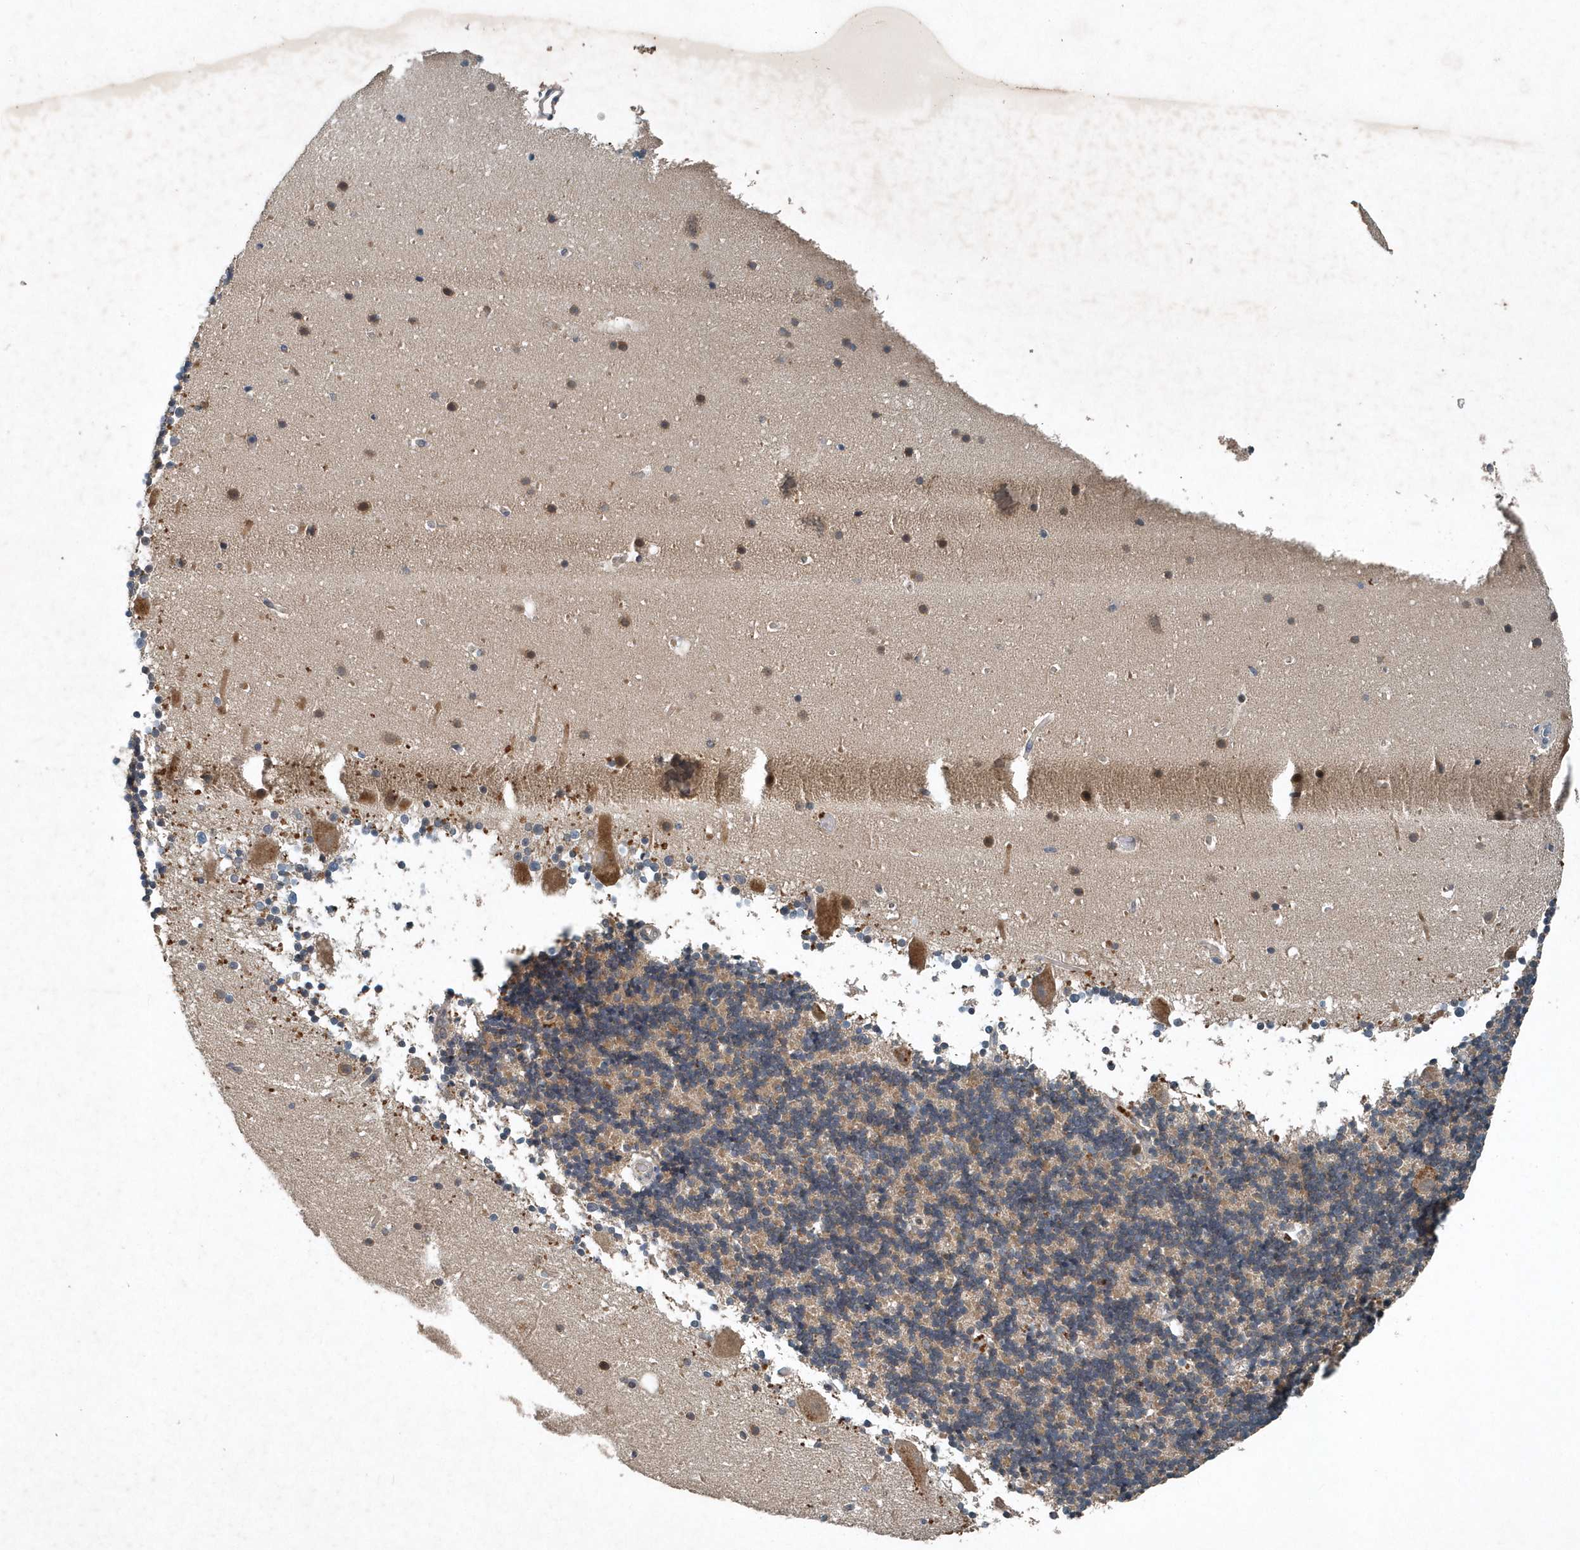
{"staining": {"intensity": "negative", "quantity": "none", "location": "none"}, "tissue": "cerebellum", "cell_type": "Cells in granular layer", "image_type": "normal", "snomed": [{"axis": "morphology", "description": "Normal tissue, NOS"}, {"axis": "topography", "description": "Cerebellum"}], "caption": "This is an IHC photomicrograph of benign cerebellum. There is no staining in cells in granular layer.", "gene": "SCFD2", "patient": {"sex": "male", "age": 57}}